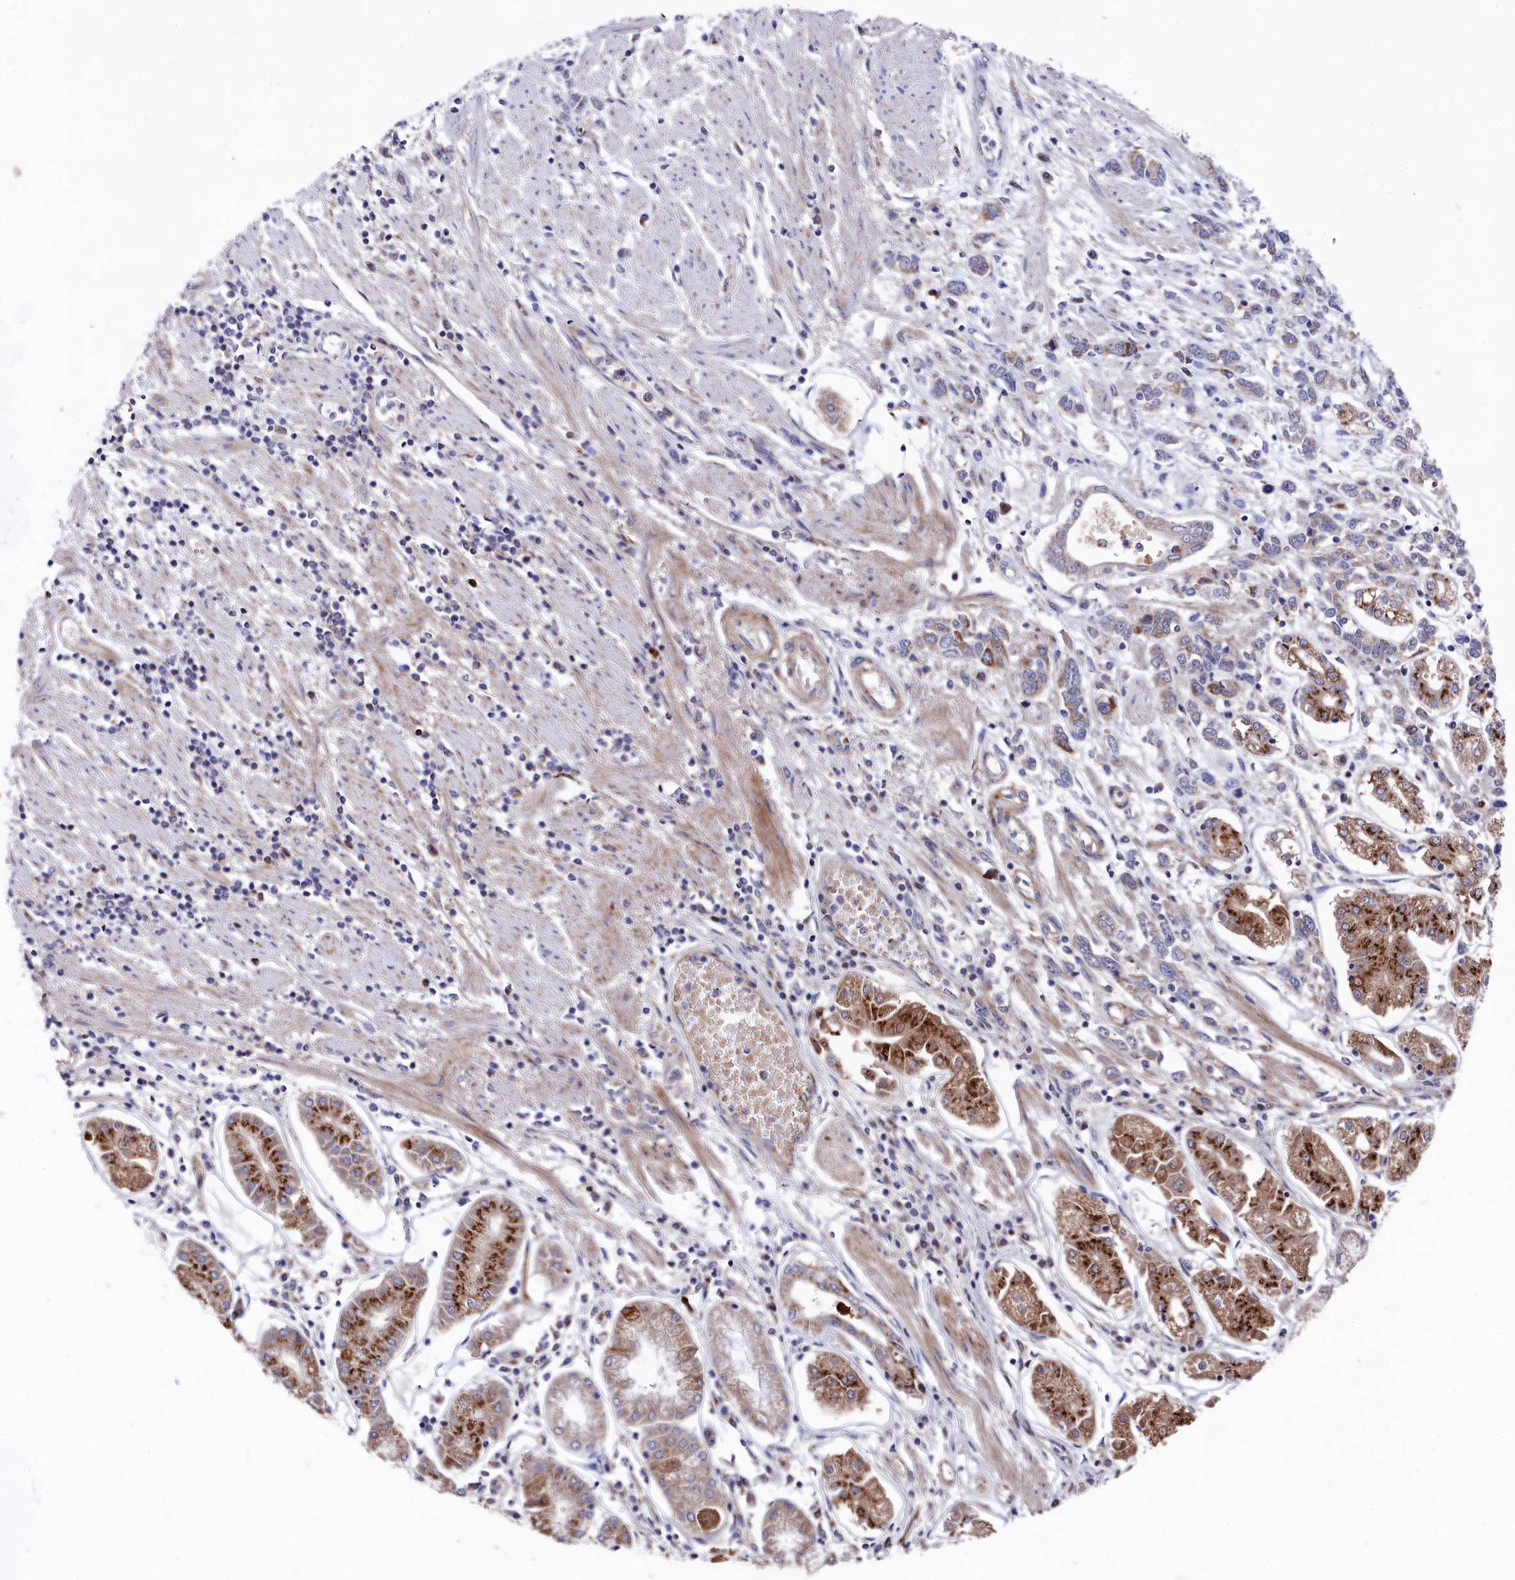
{"staining": {"intensity": "moderate", "quantity": "<25%", "location": "cytoplasmic/membranous"}, "tissue": "stomach cancer", "cell_type": "Tumor cells", "image_type": "cancer", "snomed": [{"axis": "morphology", "description": "Adenocarcinoma, NOS"}, {"axis": "topography", "description": "Stomach"}], "caption": "Protein staining of stomach cancer (adenocarcinoma) tissue shows moderate cytoplasmic/membranous staining in about <25% of tumor cells.", "gene": "GPR108", "patient": {"sex": "female", "age": 76}}